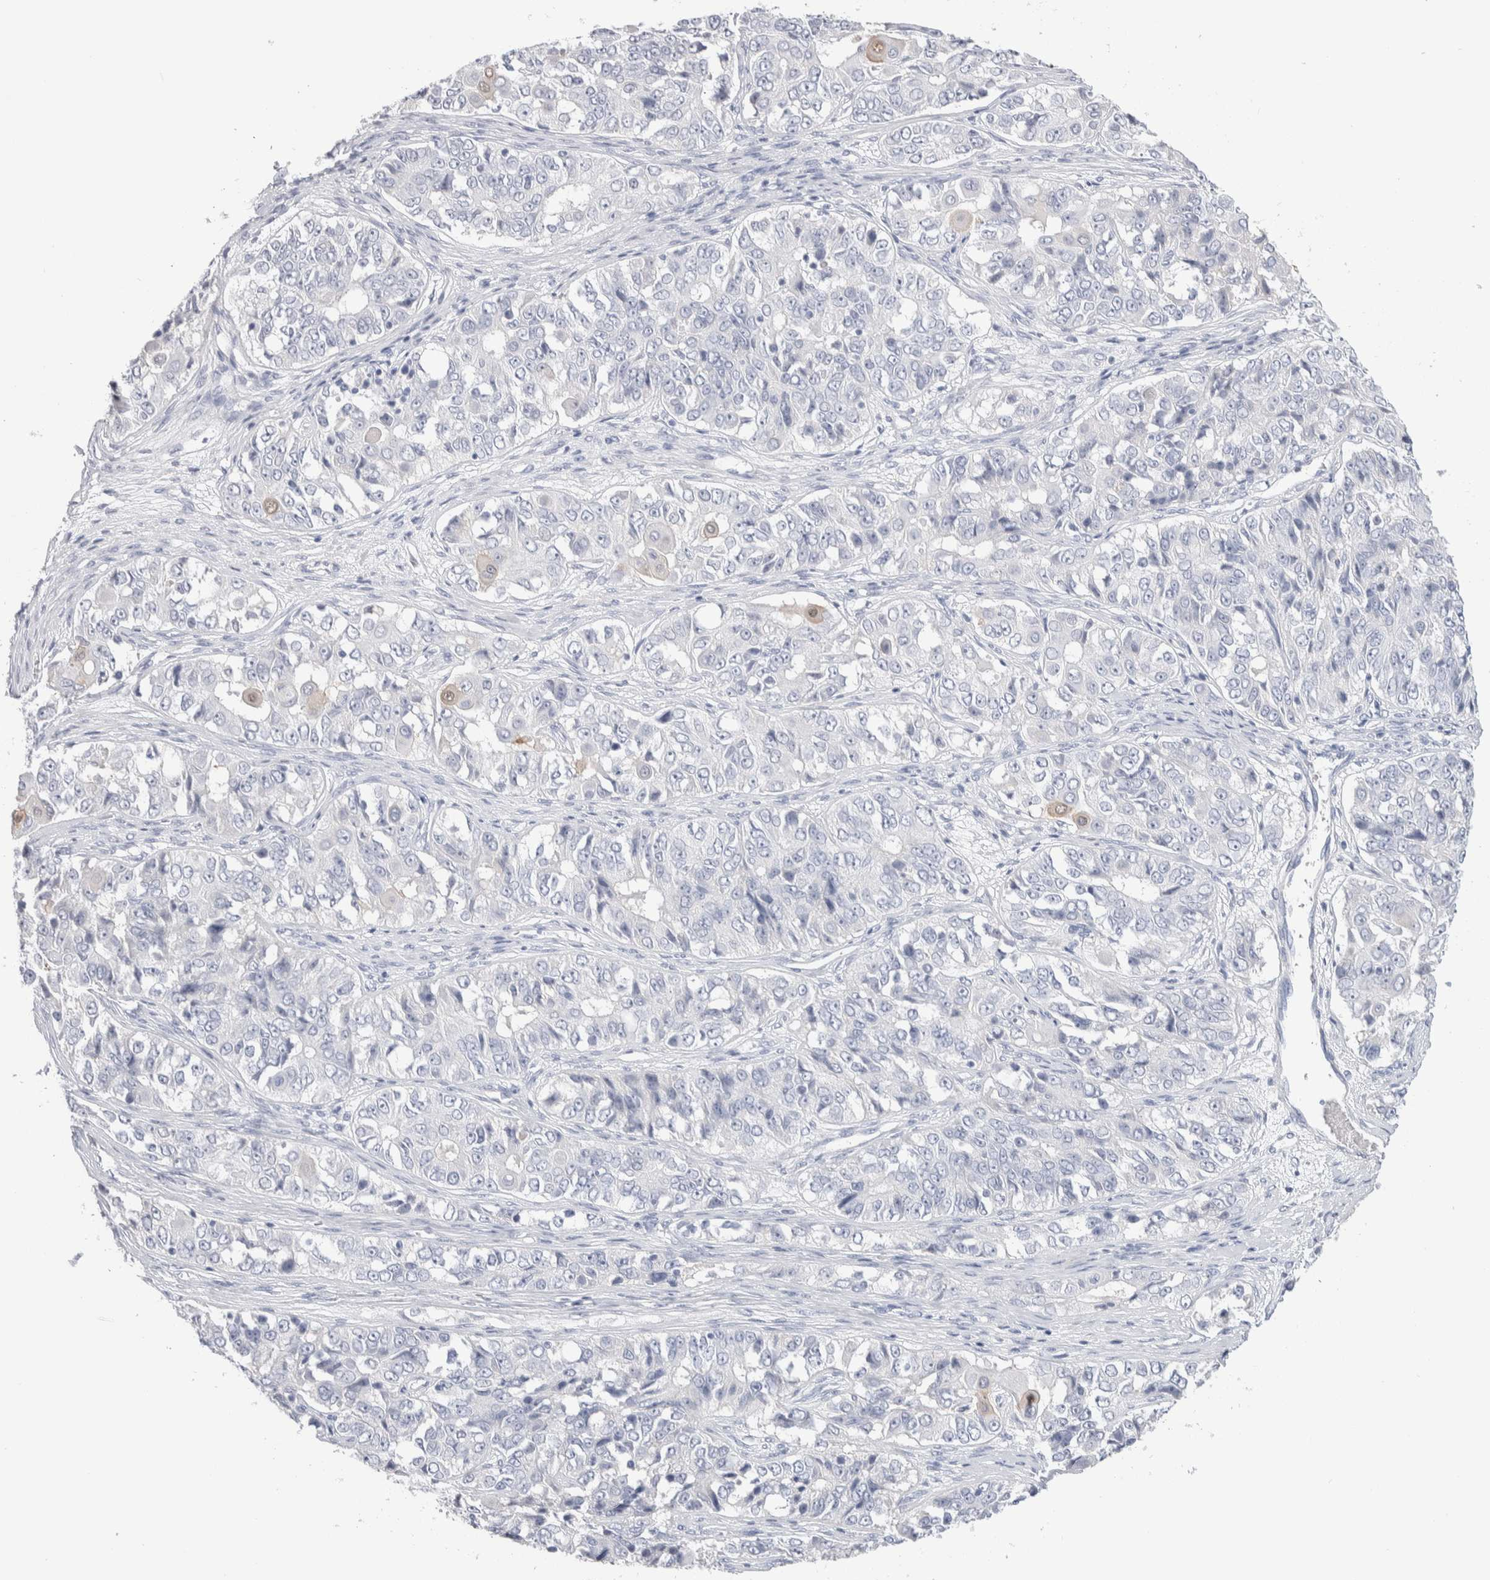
{"staining": {"intensity": "negative", "quantity": "none", "location": "none"}, "tissue": "ovarian cancer", "cell_type": "Tumor cells", "image_type": "cancer", "snomed": [{"axis": "morphology", "description": "Carcinoma, endometroid"}, {"axis": "topography", "description": "Ovary"}], "caption": "The micrograph reveals no significant positivity in tumor cells of endometroid carcinoma (ovarian). (DAB immunohistochemistry (IHC) visualized using brightfield microscopy, high magnification).", "gene": "GDA", "patient": {"sex": "female", "age": 51}}